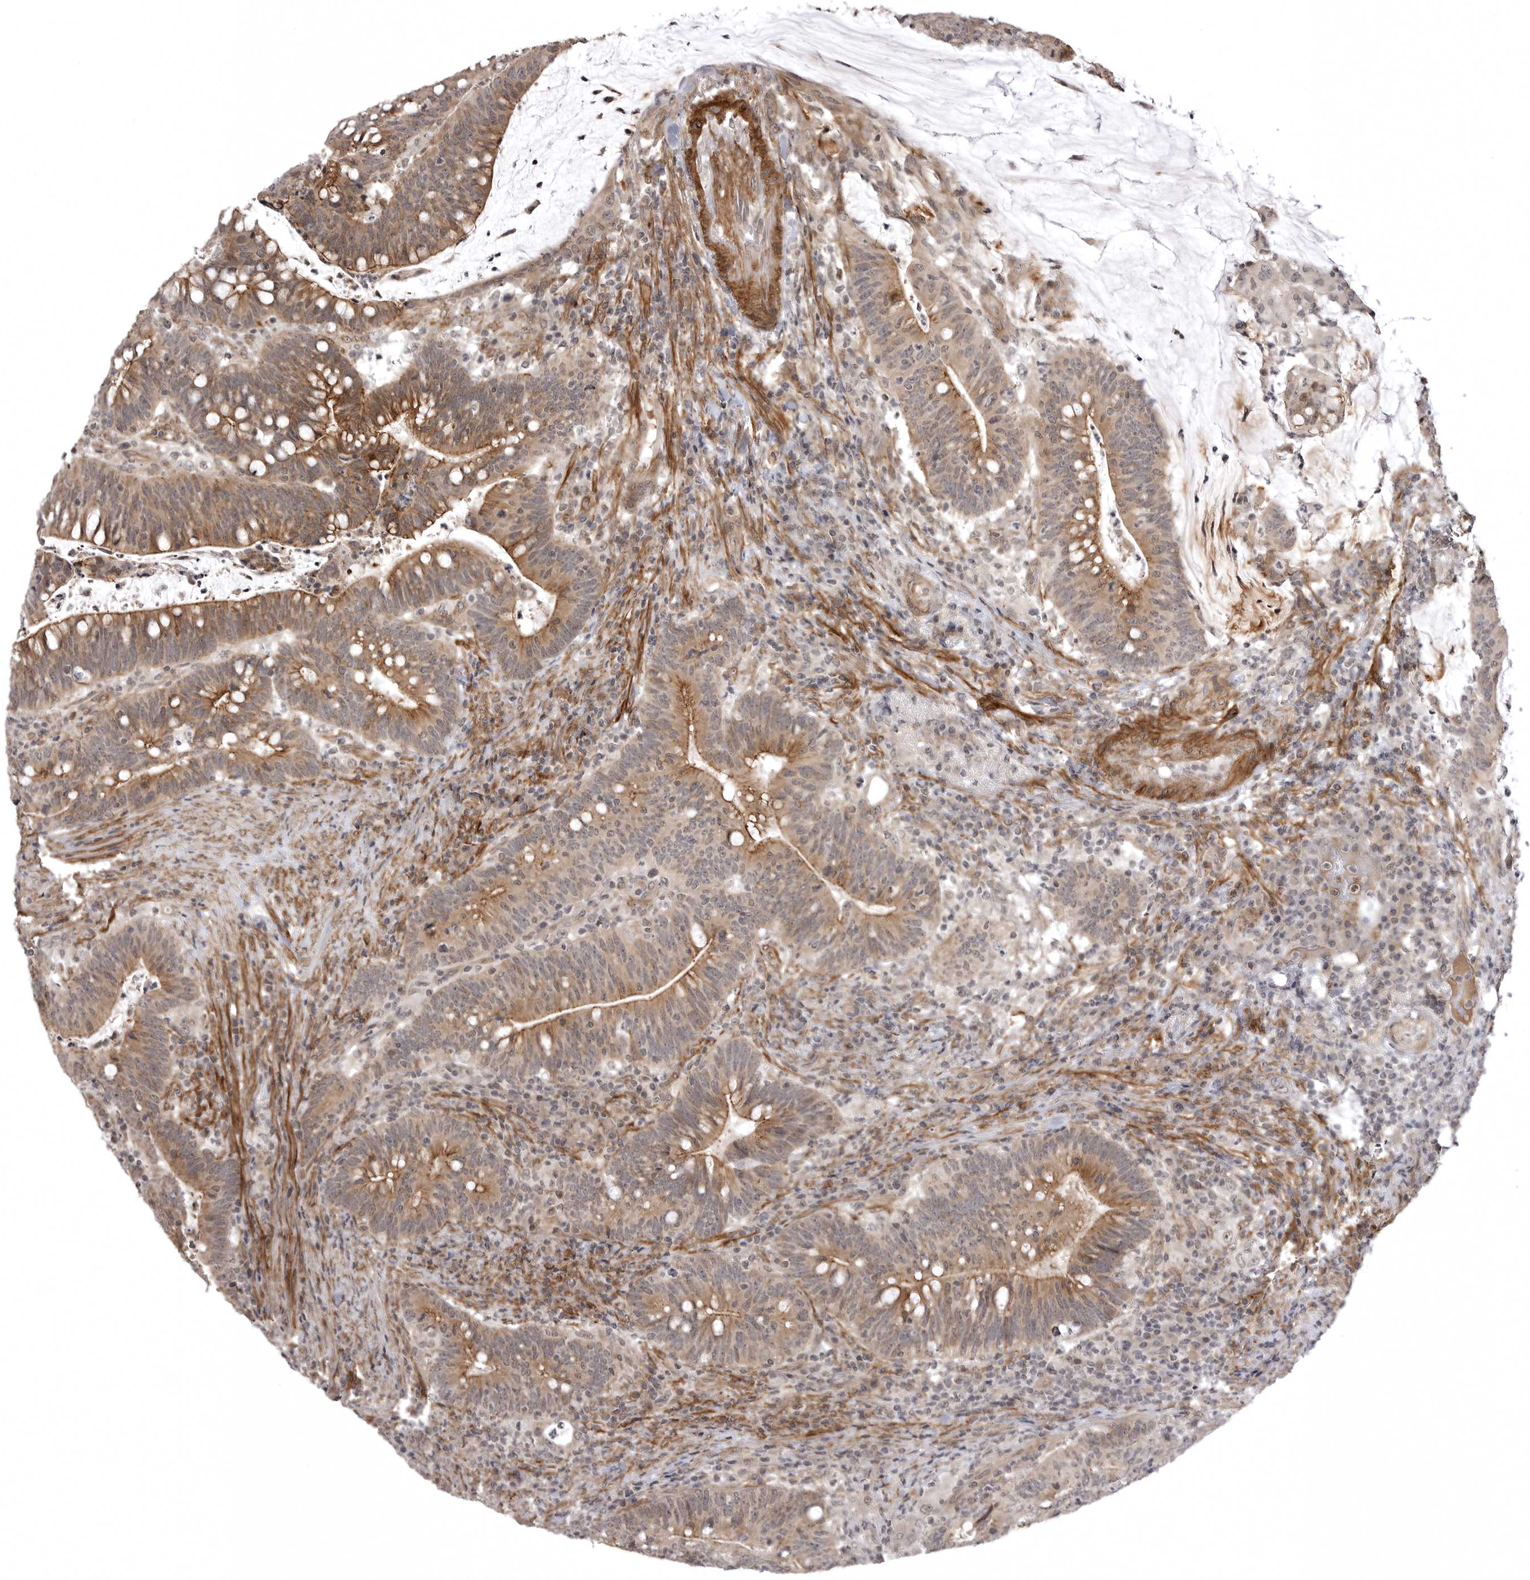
{"staining": {"intensity": "moderate", "quantity": ">75%", "location": "cytoplasmic/membranous"}, "tissue": "colorectal cancer", "cell_type": "Tumor cells", "image_type": "cancer", "snomed": [{"axis": "morphology", "description": "Adenocarcinoma, NOS"}, {"axis": "topography", "description": "Colon"}], "caption": "Immunohistochemistry (IHC) micrograph of neoplastic tissue: colorectal adenocarcinoma stained using immunohistochemistry (IHC) reveals medium levels of moderate protein expression localized specifically in the cytoplasmic/membranous of tumor cells, appearing as a cytoplasmic/membranous brown color.", "gene": "SORBS1", "patient": {"sex": "female", "age": 66}}